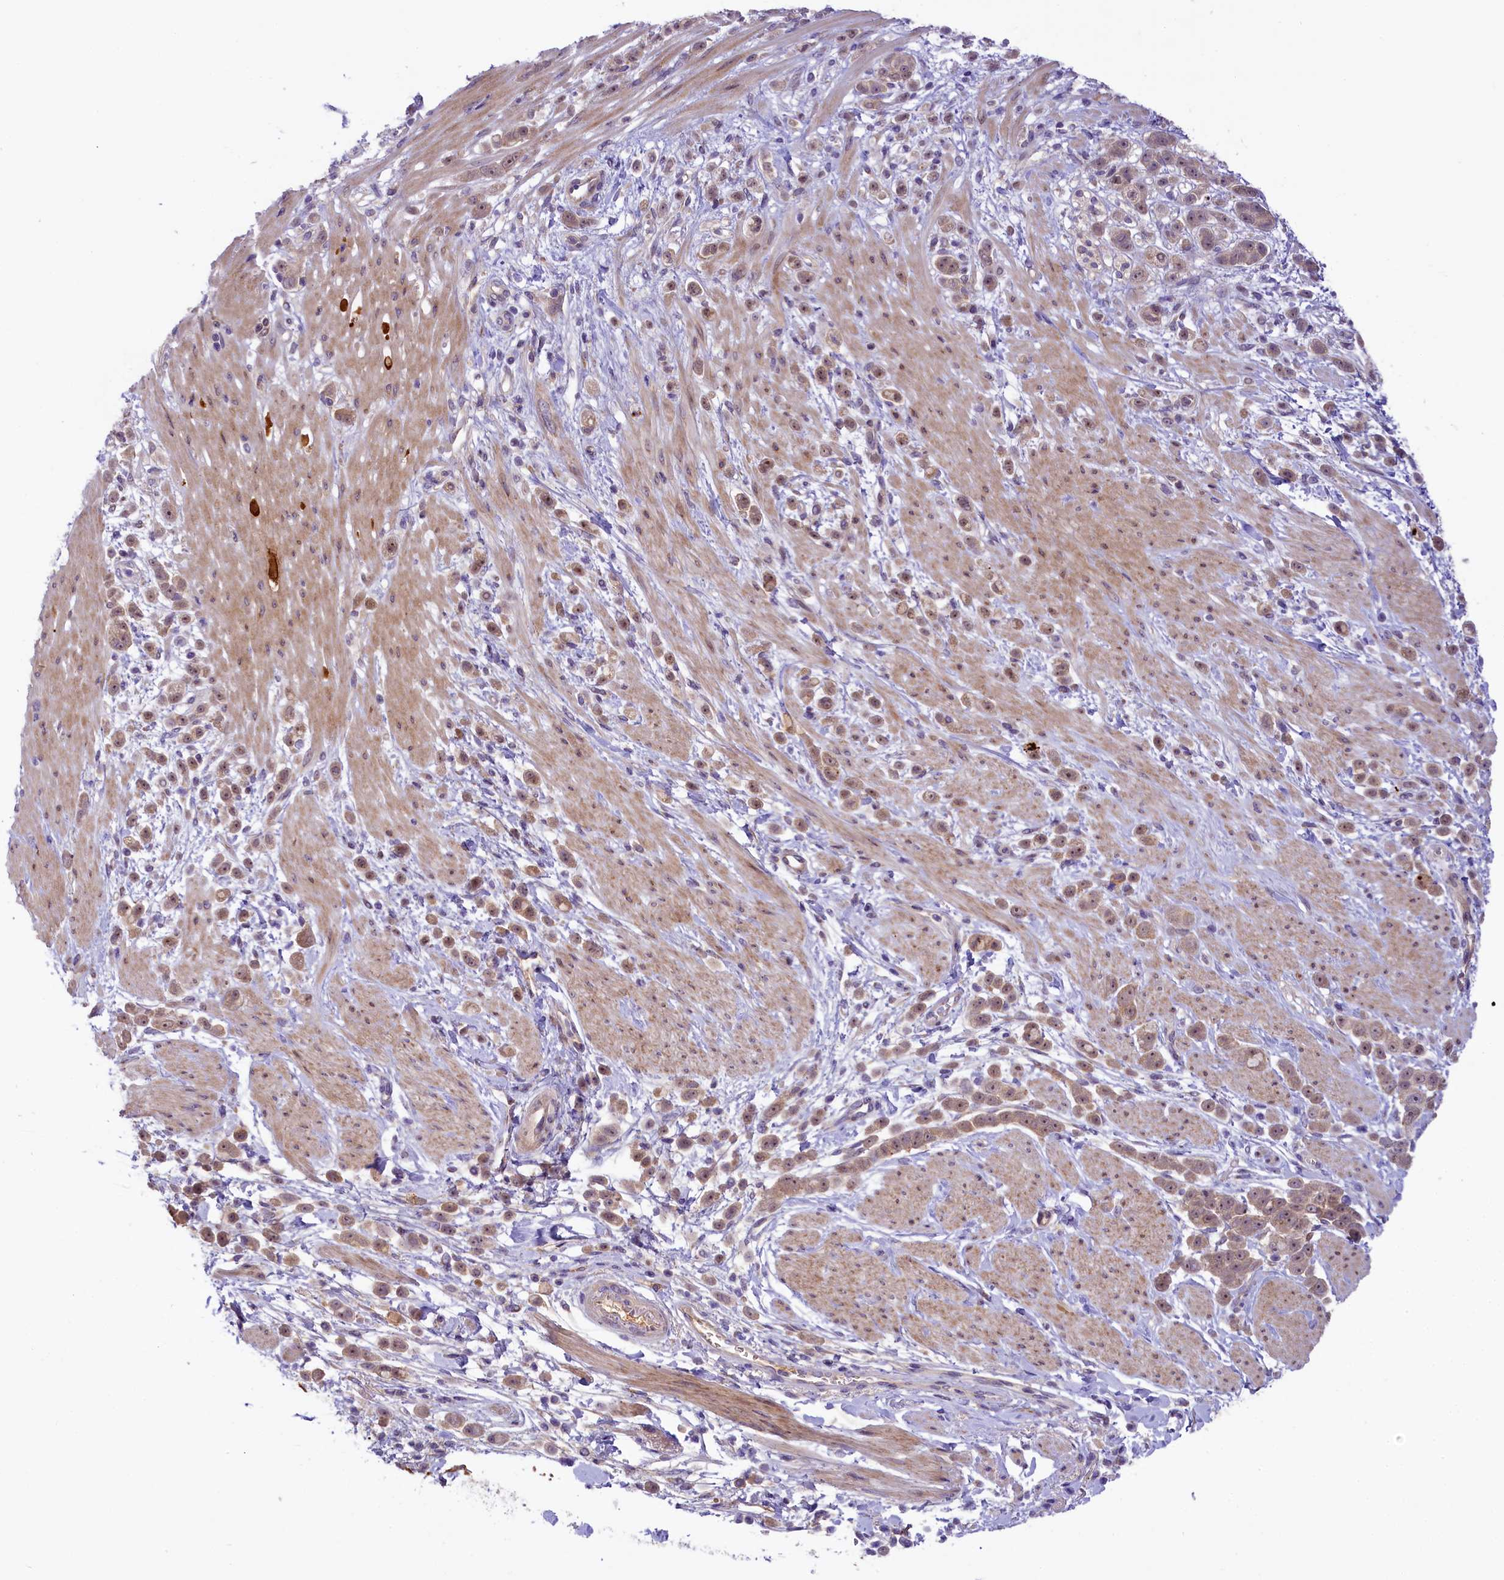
{"staining": {"intensity": "weak", "quantity": ">75%", "location": "cytoplasmic/membranous,nuclear"}, "tissue": "pancreatic cancer", "cell_type": "Tumor cells", "image_type": "cancer", "snomed": [{"axis": "morphology", "description": "Normal tissue, NOS"}, {"axis": "morphology", "description": "Adenocarcinoma, NOS"}, {"axis": "topography", "description": "Pancreas"}], "caption": "A photomicrograph showing weak cytoplasmic/membranous and nuclear positivity in approximately >75% of tumor cells in pancreatic cancer (adenocarcinoma), as visualized by brown immunohistochemical staining.", "gene": "UBXN6", "patient": {"sex": "female", "age": 64}}